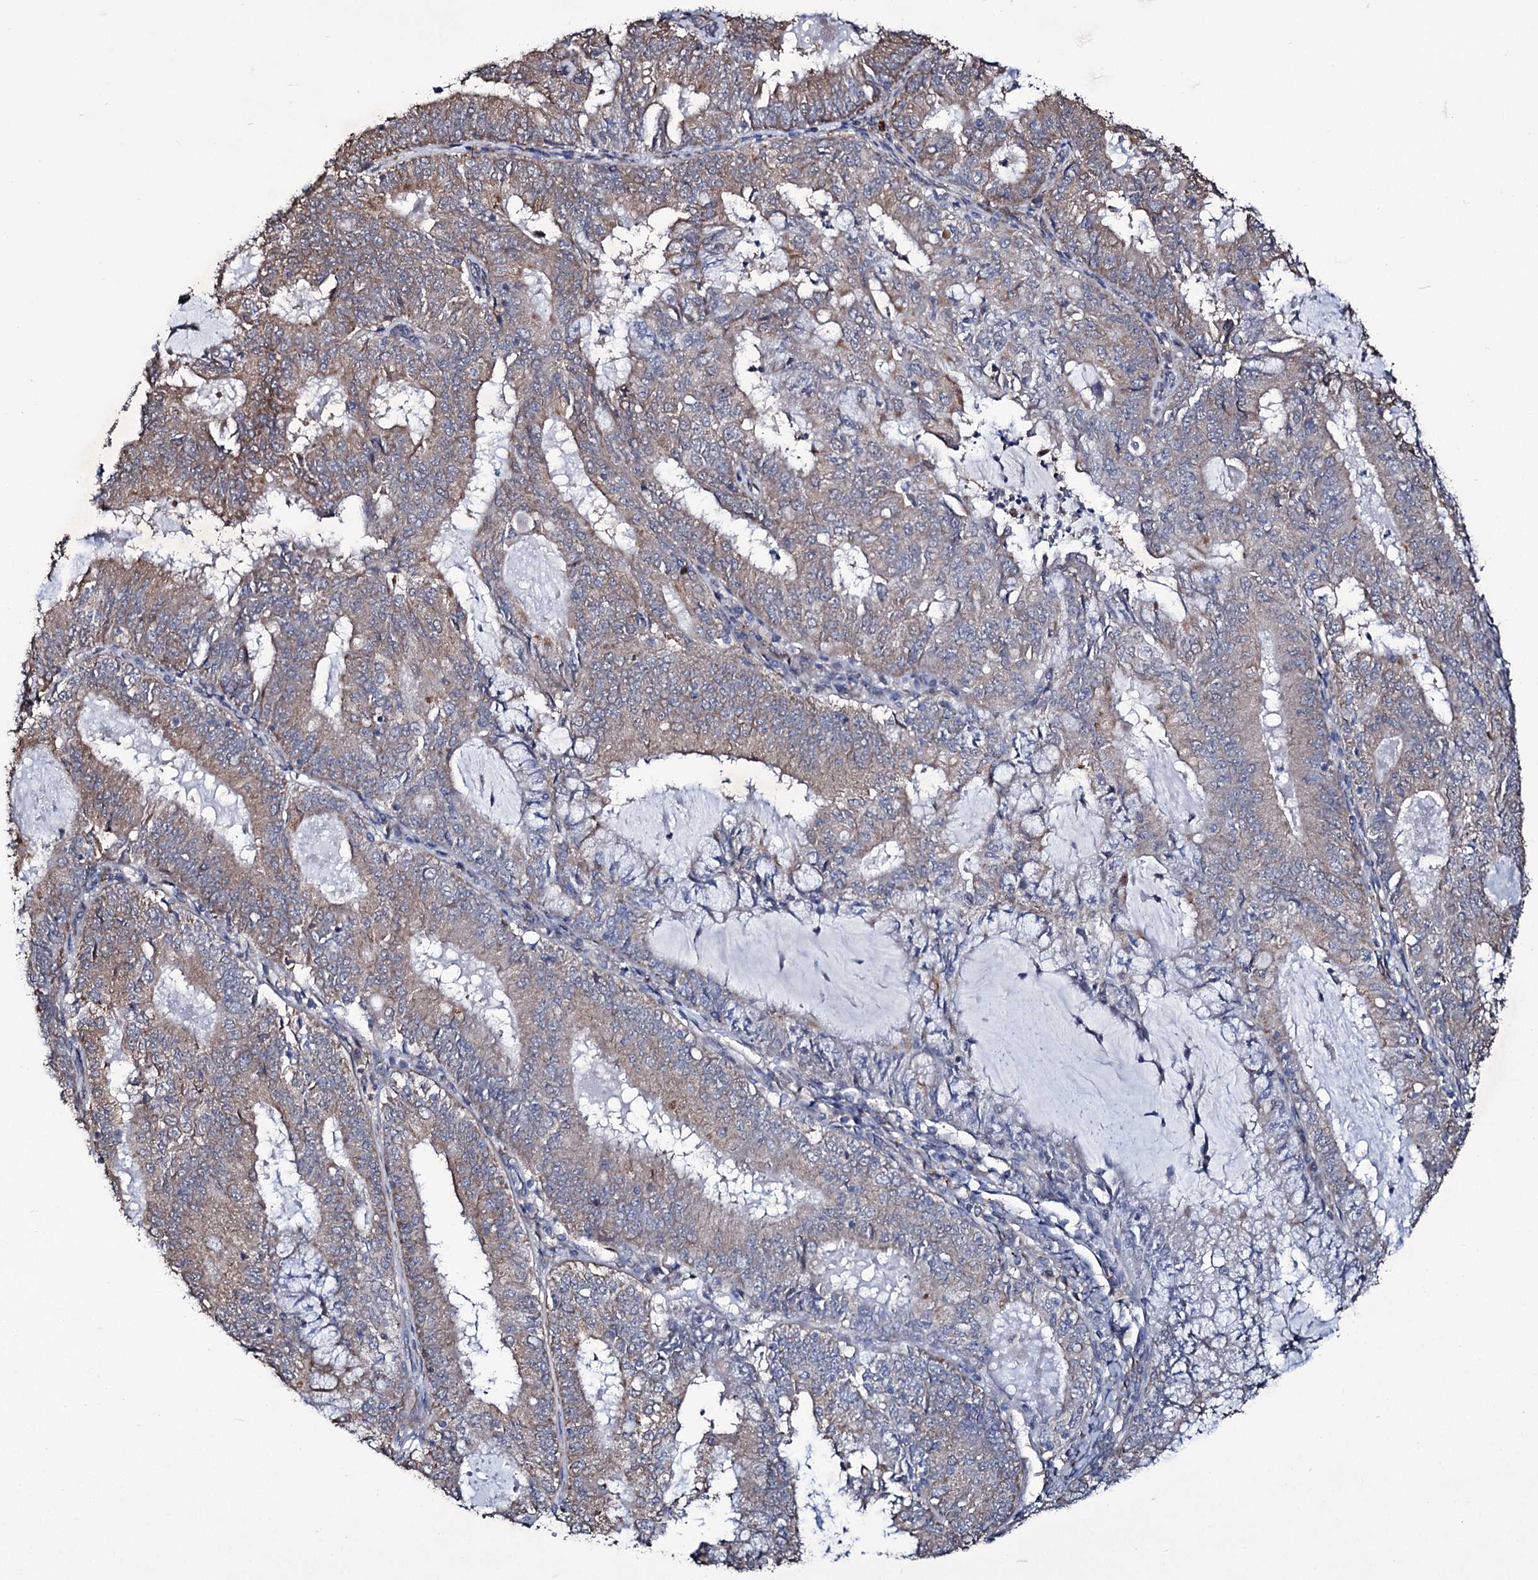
{"staining": {"intensity": "weak", "quantity": "25%-75%", "location": "cytoplasmic/membranous"}, "tissue": "endometrial cancer", "cell_type": "Tumor cells", "image_type": "cancer", "snomed": [{"axis": "morphology", "description": "Adenocarcinoma, NOS"}, {"axis": "topography", "description": "Endometrium"}], "caption": "Protein positivity by IHC shows weak cytoplasmic/membranous staining in approximately 25%-75% of tumor cells in endometrial cancer (adenocarcinoma).", "gene": "TUBGCP5", "patient": {"sex": "female", "age": 57}}